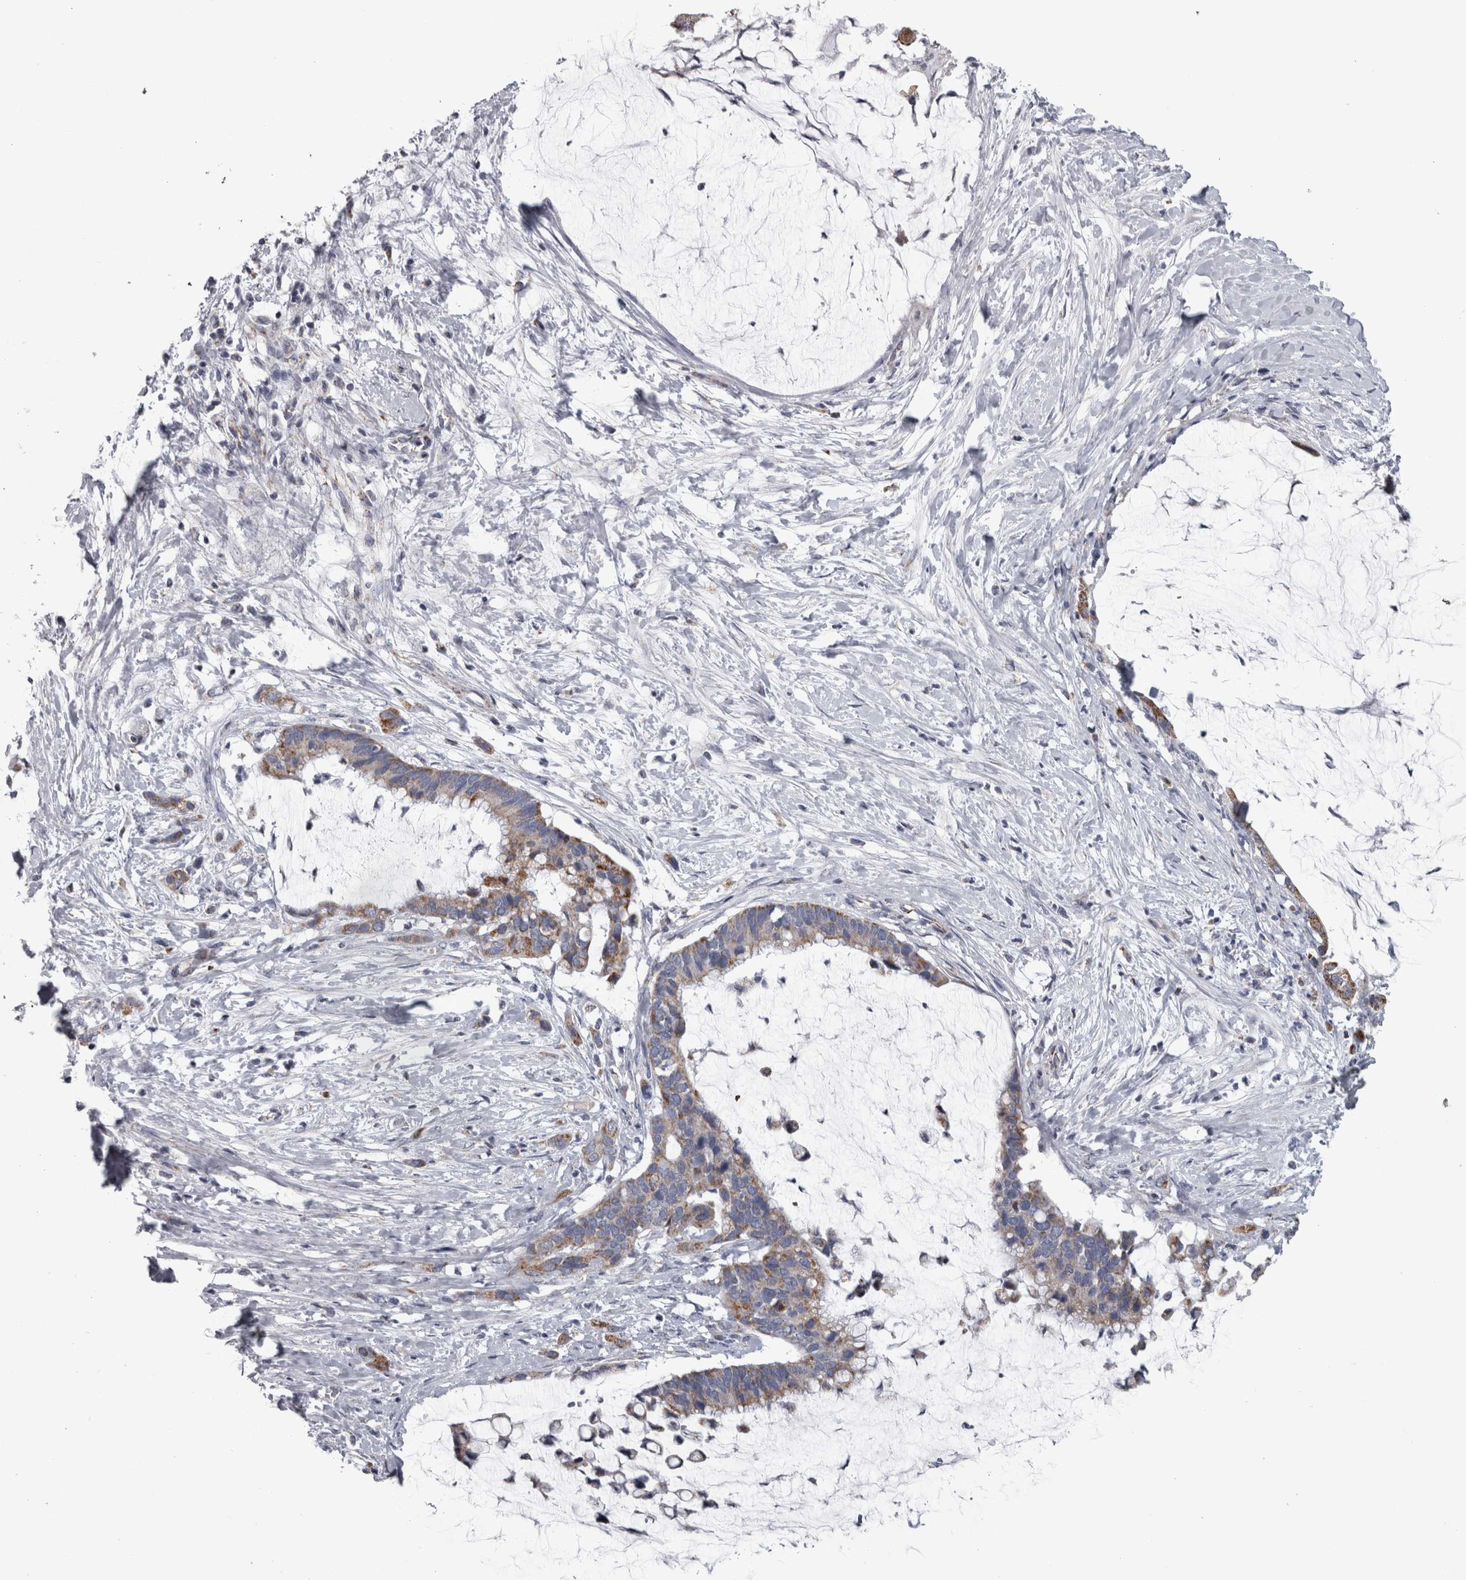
{"staining": {"intensity": "weak", "quantity": "25%-75%", "location": "cytoplasmic/membranous"}, "tissue": "pancreatic cancer", "cell_type": "Tumor cells", "image_type": "cancer", "snomed": [{"axis": "morphology", "description": "Adenocarcinoma, NOS"}, {"axis": "topography", "description": "Pancreas"}], "caption": "The photomicrograph shows immunohistochemical staining of pancreatic cancer. There is weak cytoplasmic/membranous expression is identified in about 25%-75% of tumor cells.", "gene": "DBT", "patient": {"sex": "male", "age": 41}}